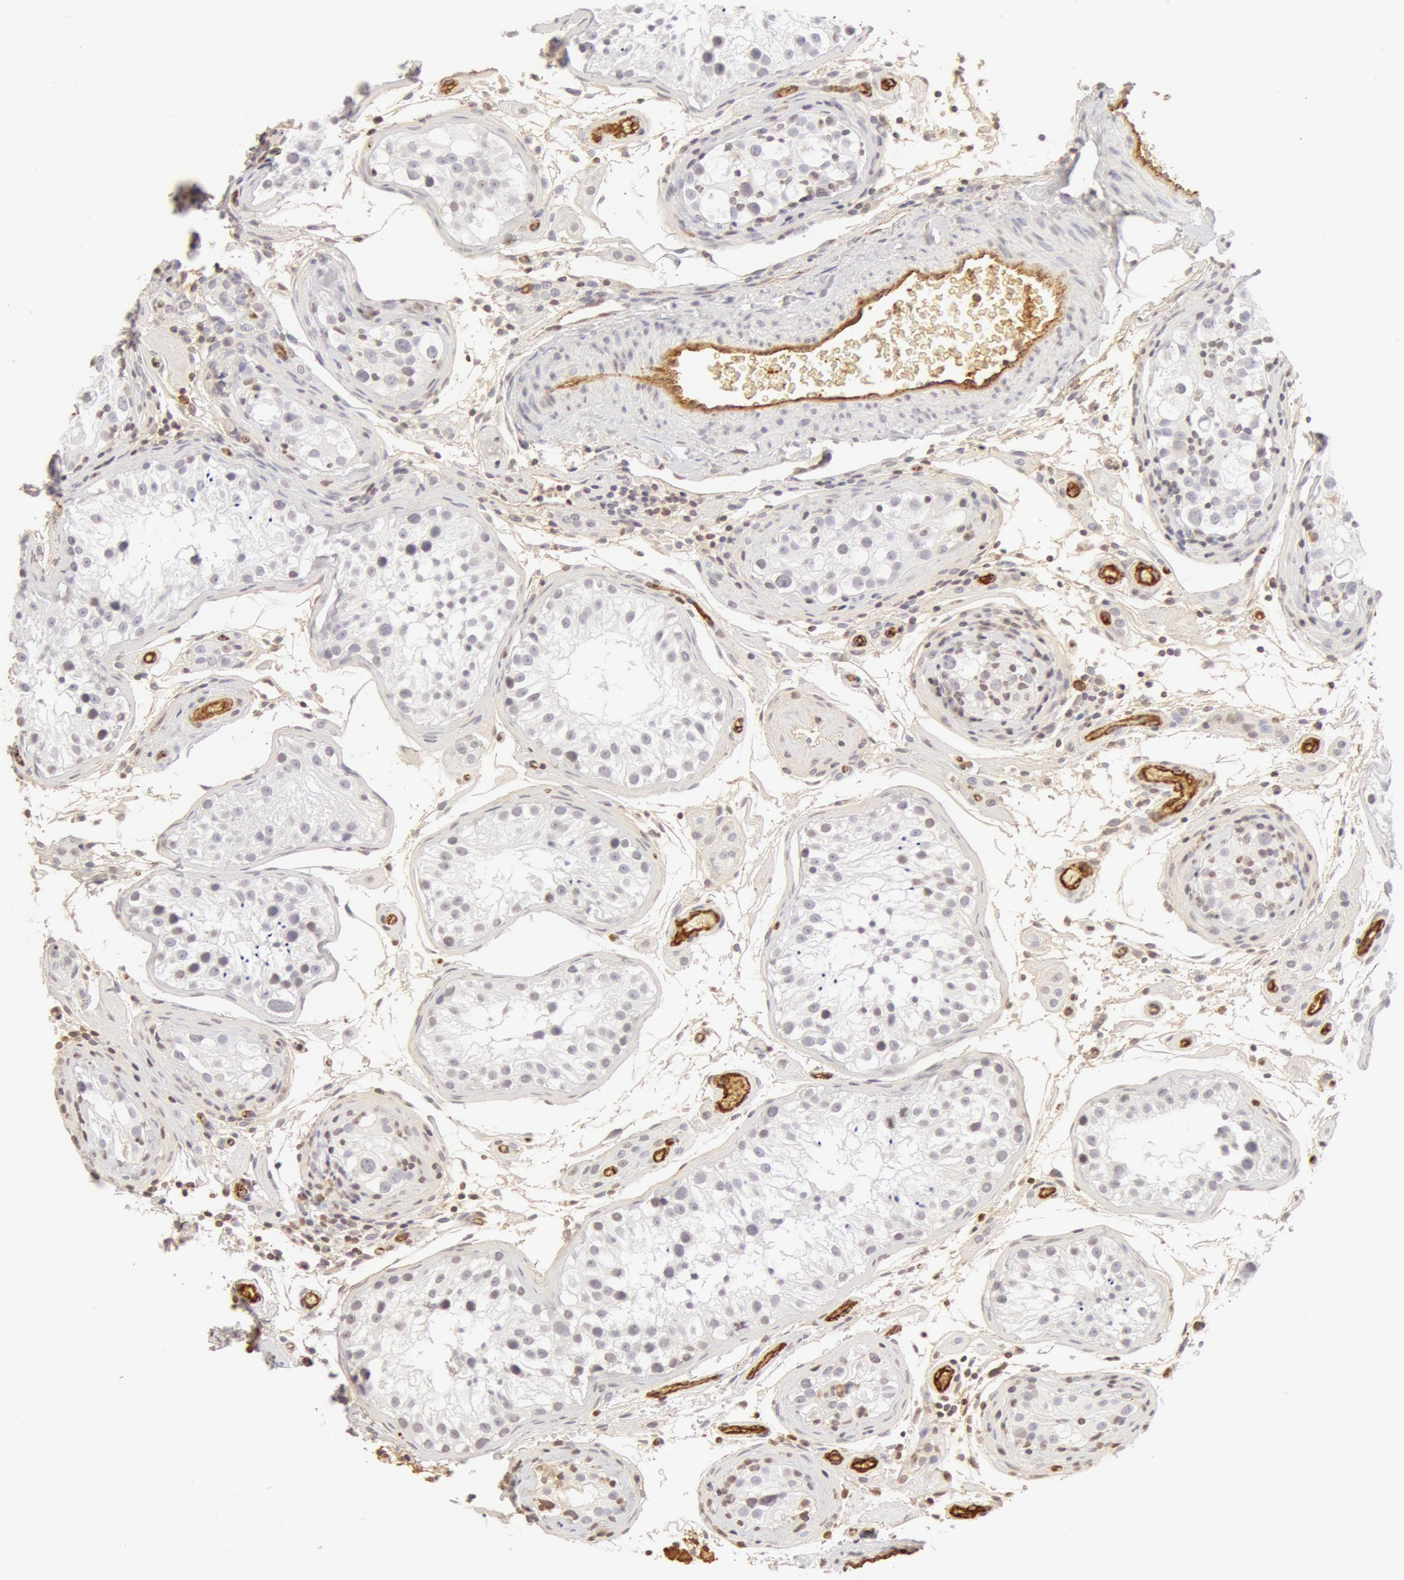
{"staining": {"intensity": "negative", "quantity": "none", "location": "none"}, "tissue": "testis", "cell_type": "Cells in seminiferous ducts", "image_type": "normal", "snomed": [{"axis": "morphology", "description": "Normal tissue, NOS"}, {"axis": "topography", "description": "Testis"}], "caption": "Cells in seminiferous ducts show no significant expression in benign testis. (Brightfield microscopy of DAB IHC at high magnification).", "gene": "VWF", "patient": {"sex": "male", "age": 24}}